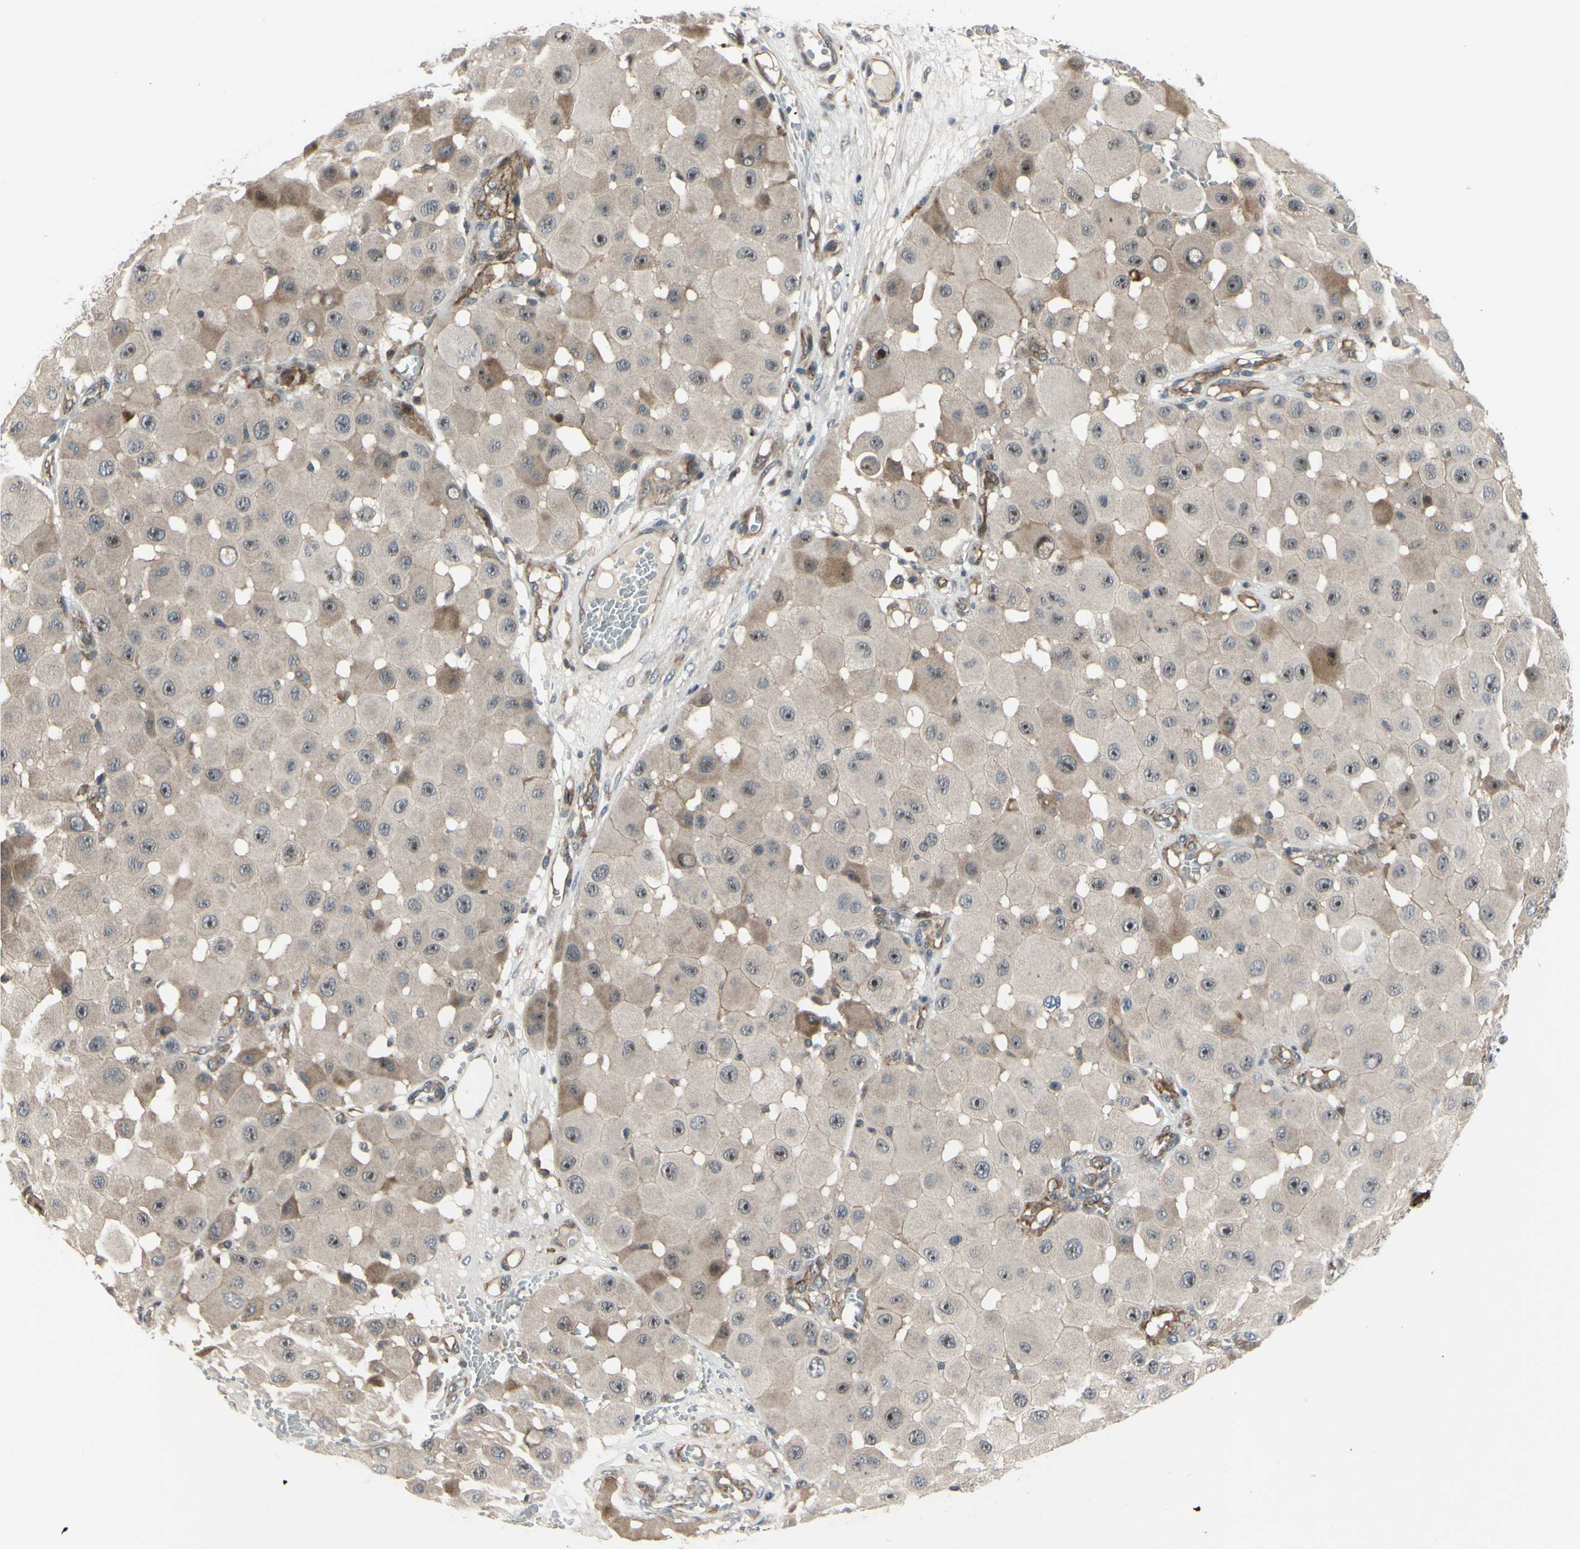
{"staining": {"intensity": "moderate", "quantity": "25%-75%", "location": "cytoplasmic/membranous,nuclear"}, "tissue": "melanoma", "cell_type": "Tumor cells", "image_type": "cancer", "snomed": [{"axis": "morphology", "description": "Malignant melanoma, NOS"}, {"axis": "topography", "description": "Skin"}], "caption": "Immunohistochemistry (IHC) staining of melanoma, which demonstrates medium levels of moderate cytoplasmic/membranous and nuclear expression in approximately 25%-75% of tumor cells indicating moderate cytoplasmic/membranous and nuclear protein staining. The staining was performed using DAB (brown) for protein detection and nuclei were counterstained in hematoxylin (blue).", "gene": "COMMD9", "patient": {"sex": "female", "age": 81}}